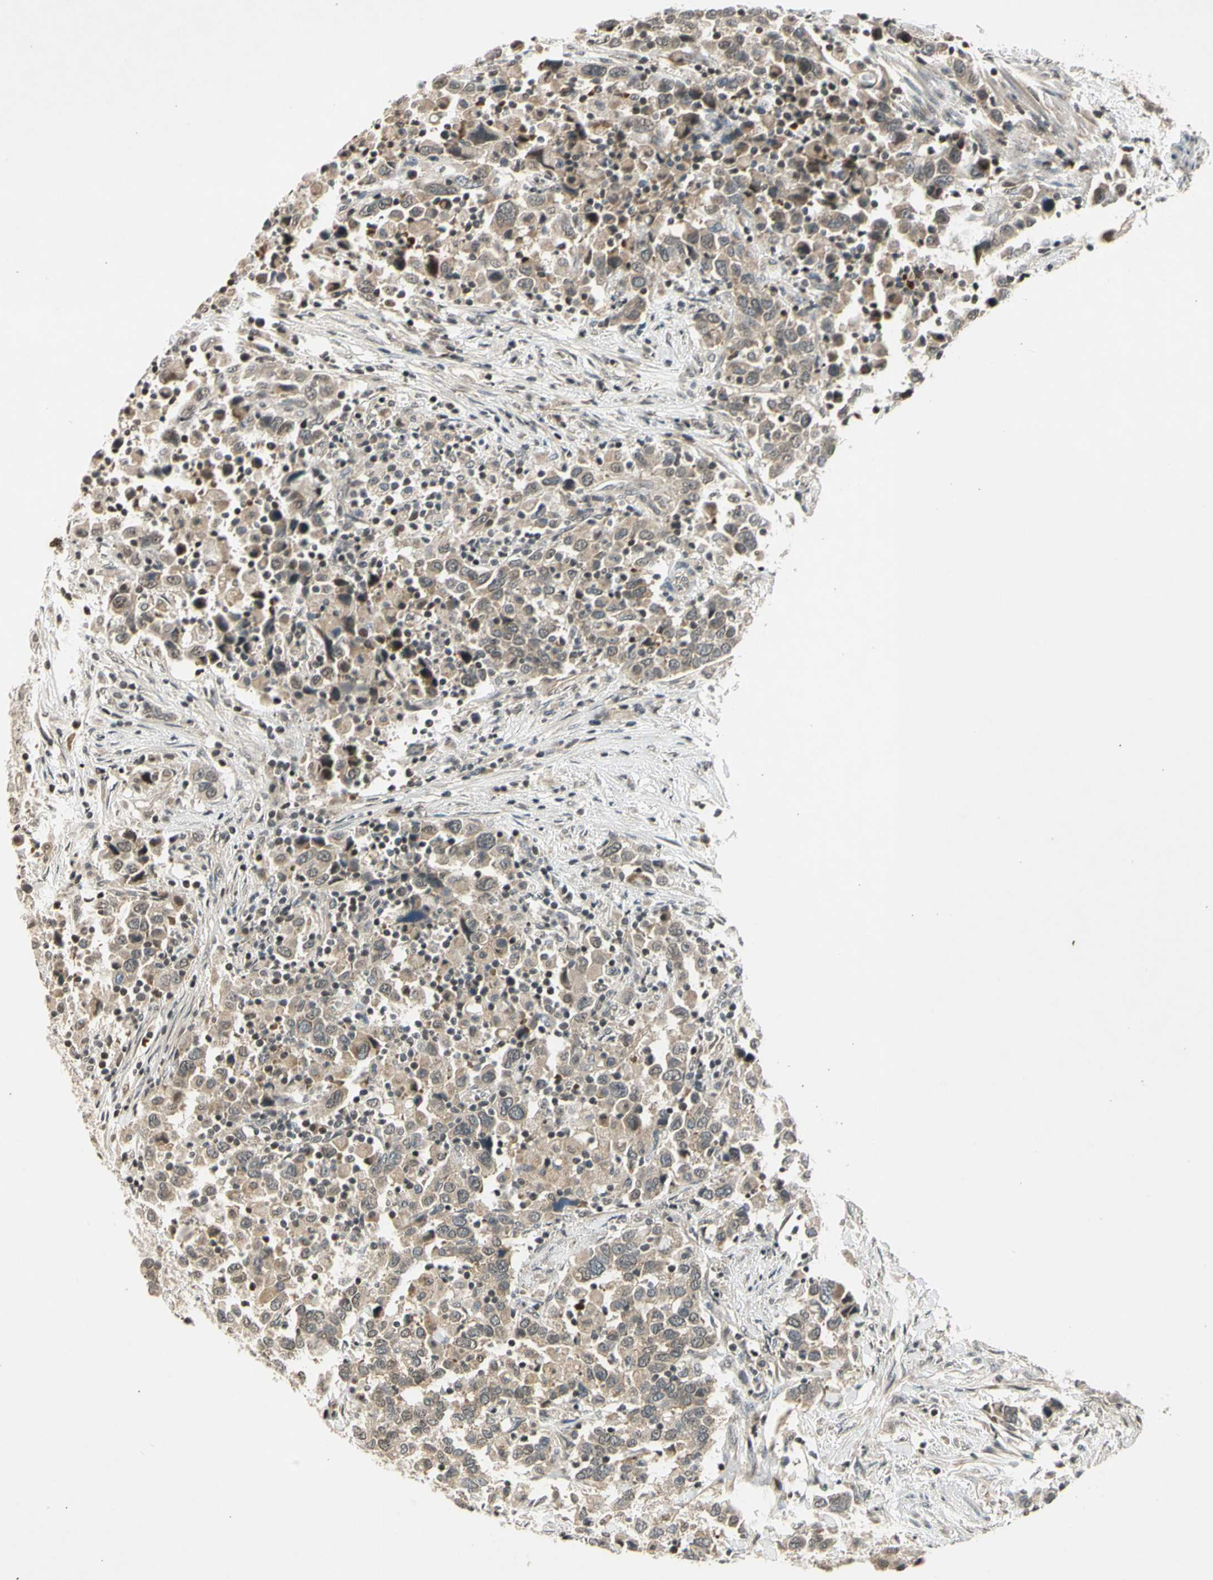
{"staining": {"intensity": "weak", "quantity": ">75%", "location": "cytoplasmic/membranous"}, "tissue": "urothelial cancer", "cell_type": "Tumor cells", "image_type": "cancer", "snomed": [{"axis": "morphology", "description": "Urothelial carcinoma, High grade"}, {"axis": "topography", "description": "Urinary bladder"}], "caption": "Immunohistochemistry (IHC) staining of urothelial cancer, which shows low levels of weak cytoplasmic/membranous positivity in approximately >75% of tumor cells indicating weak cytoplasmic/membranous protein staining. The staining was performed using DAB (brown) for protein detection and nuclei were counterstained in hematoxylin (blue).", "gene": "EFNB2", "patient": {"sex": "male", "age": 61}}